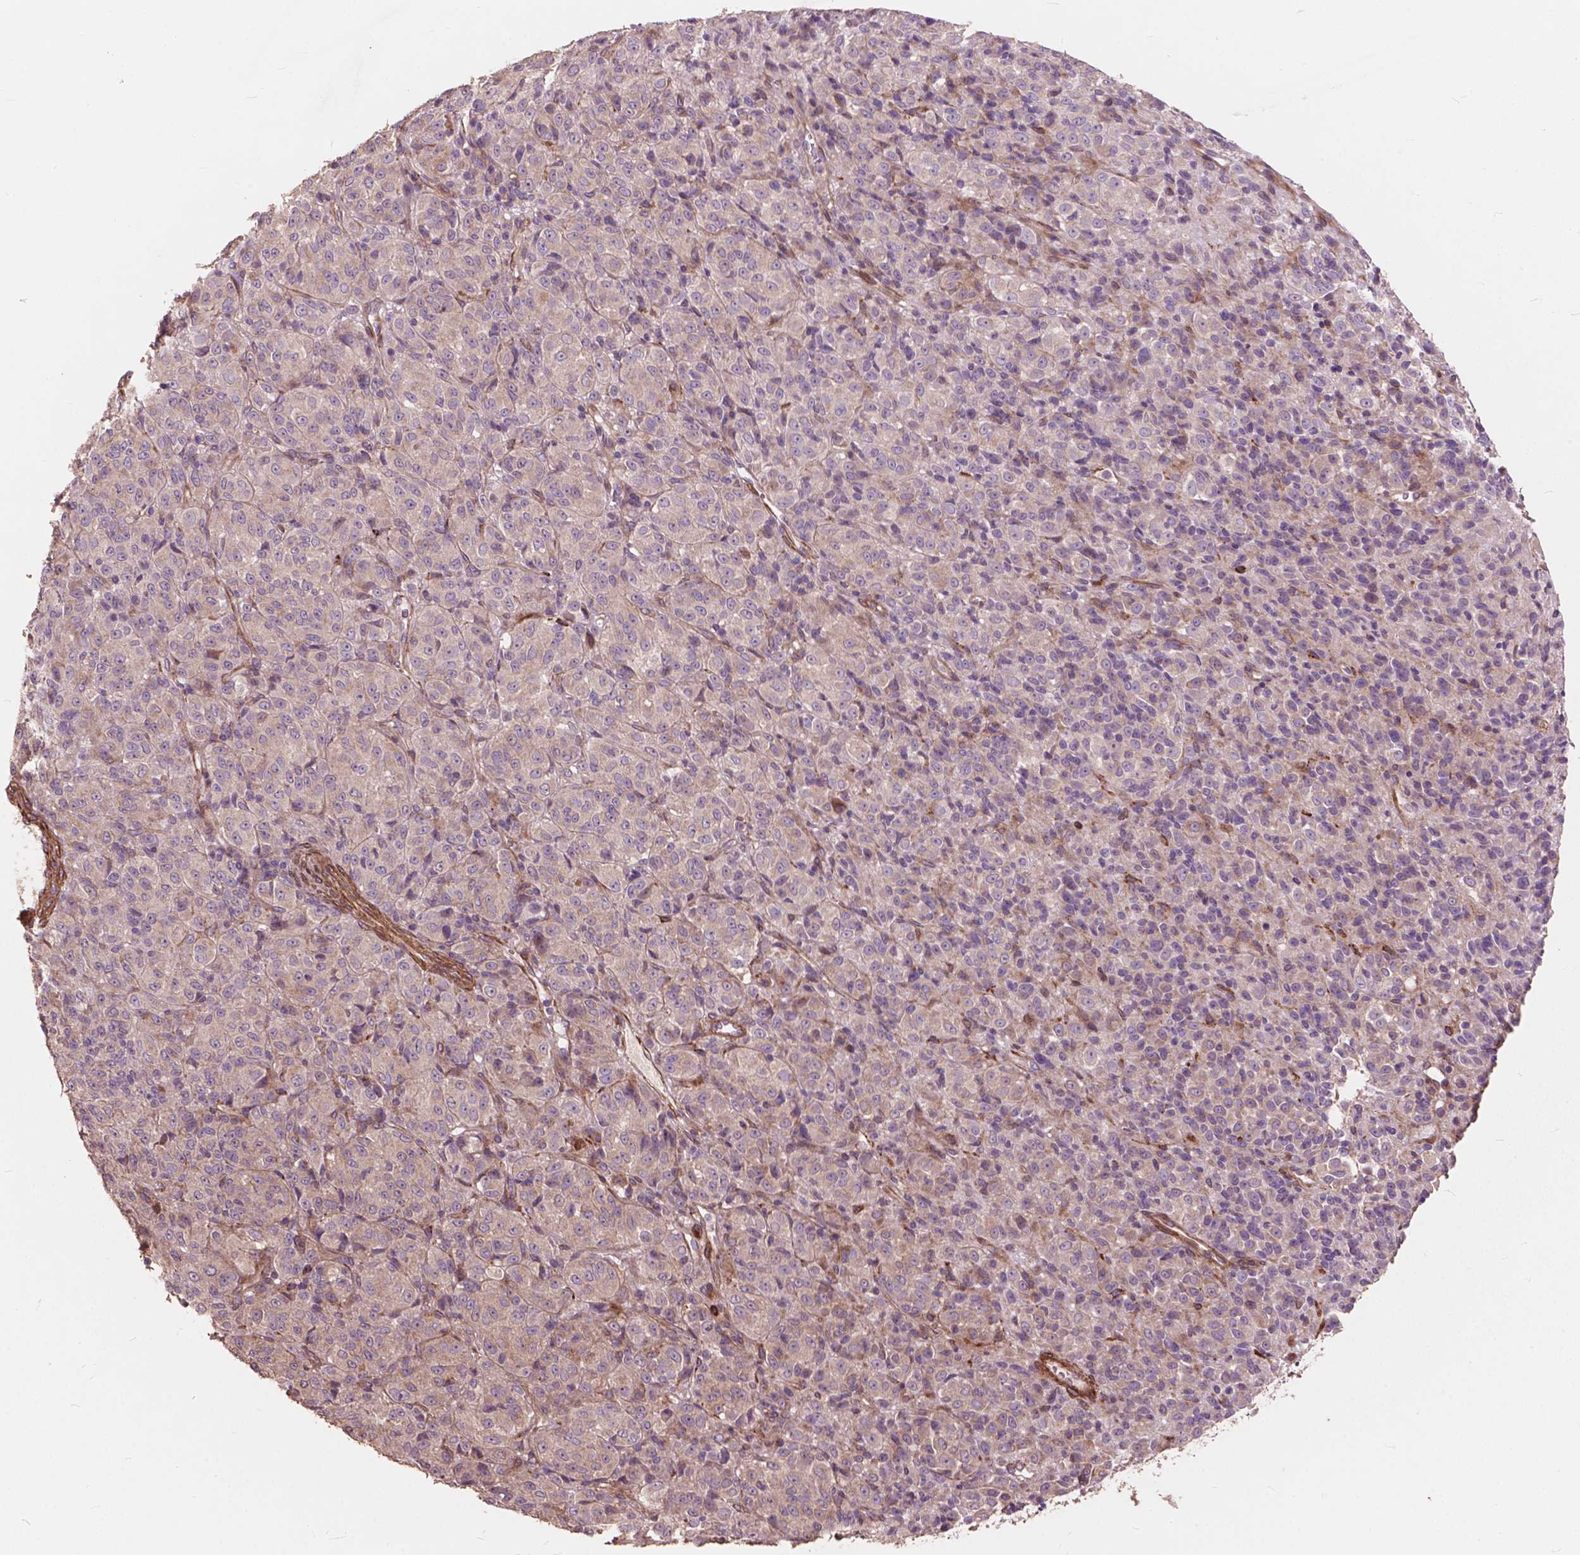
{"staining": {"intensity": "negative", "quantity": "none", "location": "none"}, "tissue": "melanoma", "cell_type": "Tumor cells", "image_type": "cancer", "snomed": [{"axis": "morphology", "description": "Malignant melanoma, Metastatic site"}, {"axis": "topography", "description": "Brain"}], "caption": "Photomicrograph shows no protein staining in tumor cells of melanoma tissue.", "gene": "FNIP1", "patient": {"sex": "female", "age": 56}}